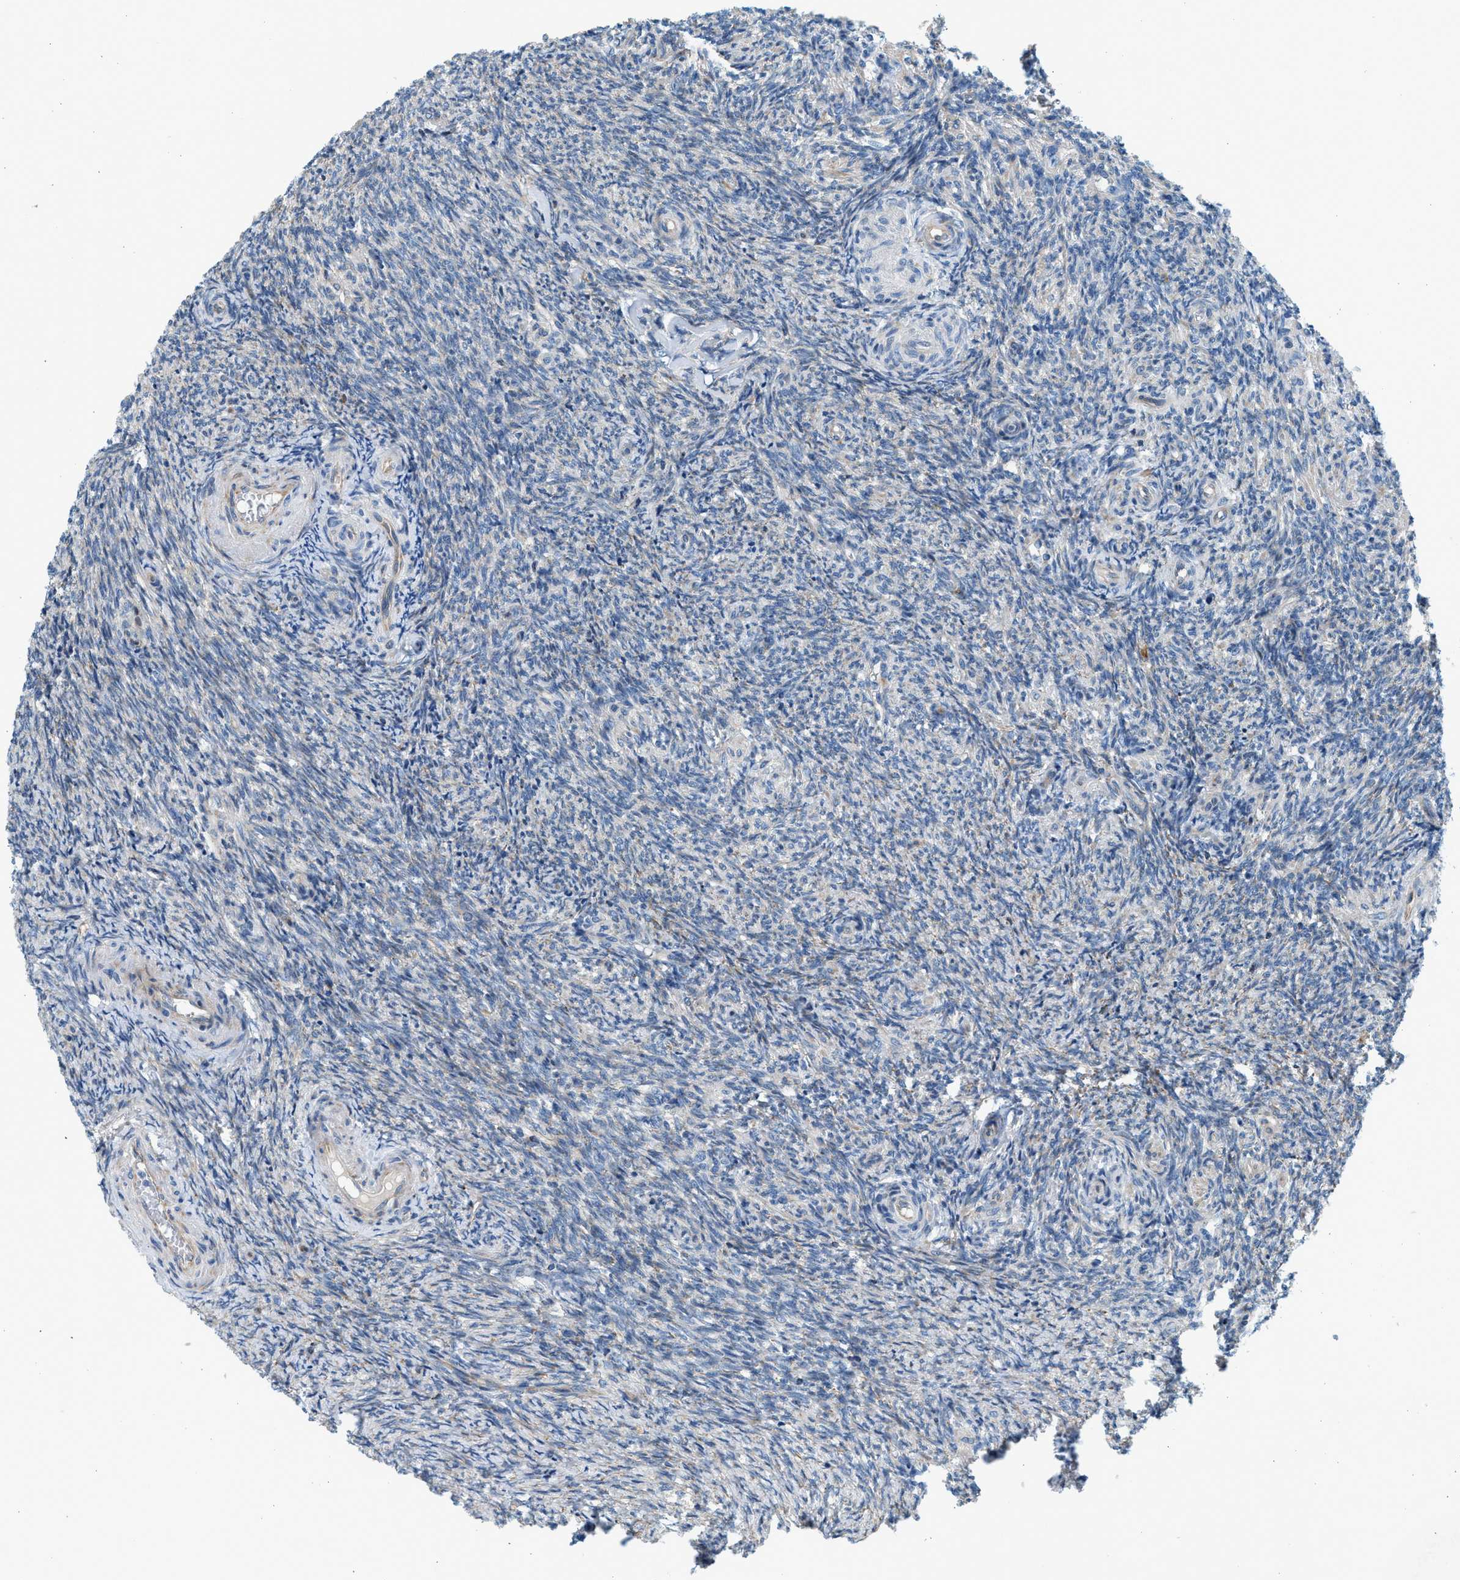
{"staining": {"intensity": "weak", "quantity": "25%-75%", "location": "cytoplasmic/membranous"}, "tissue": "ovary", "cell_type": "Follicle cells", "image_type": "normal", "snomed": [{"axis": "morphology", "description": "Normal tissue, NOS"}, {"axis": "topography", "description": "Ovary"}], "caption": "IHC (DAB (3,3'-diaminobenzidine)) staining of unremarkable ovary reveals weak cytoplasmic/membranous protein positivity in approximately 25%-75% of follicle cells.", "gene": "CNTN6", "patient": {"sex": "female", "age": 41}}